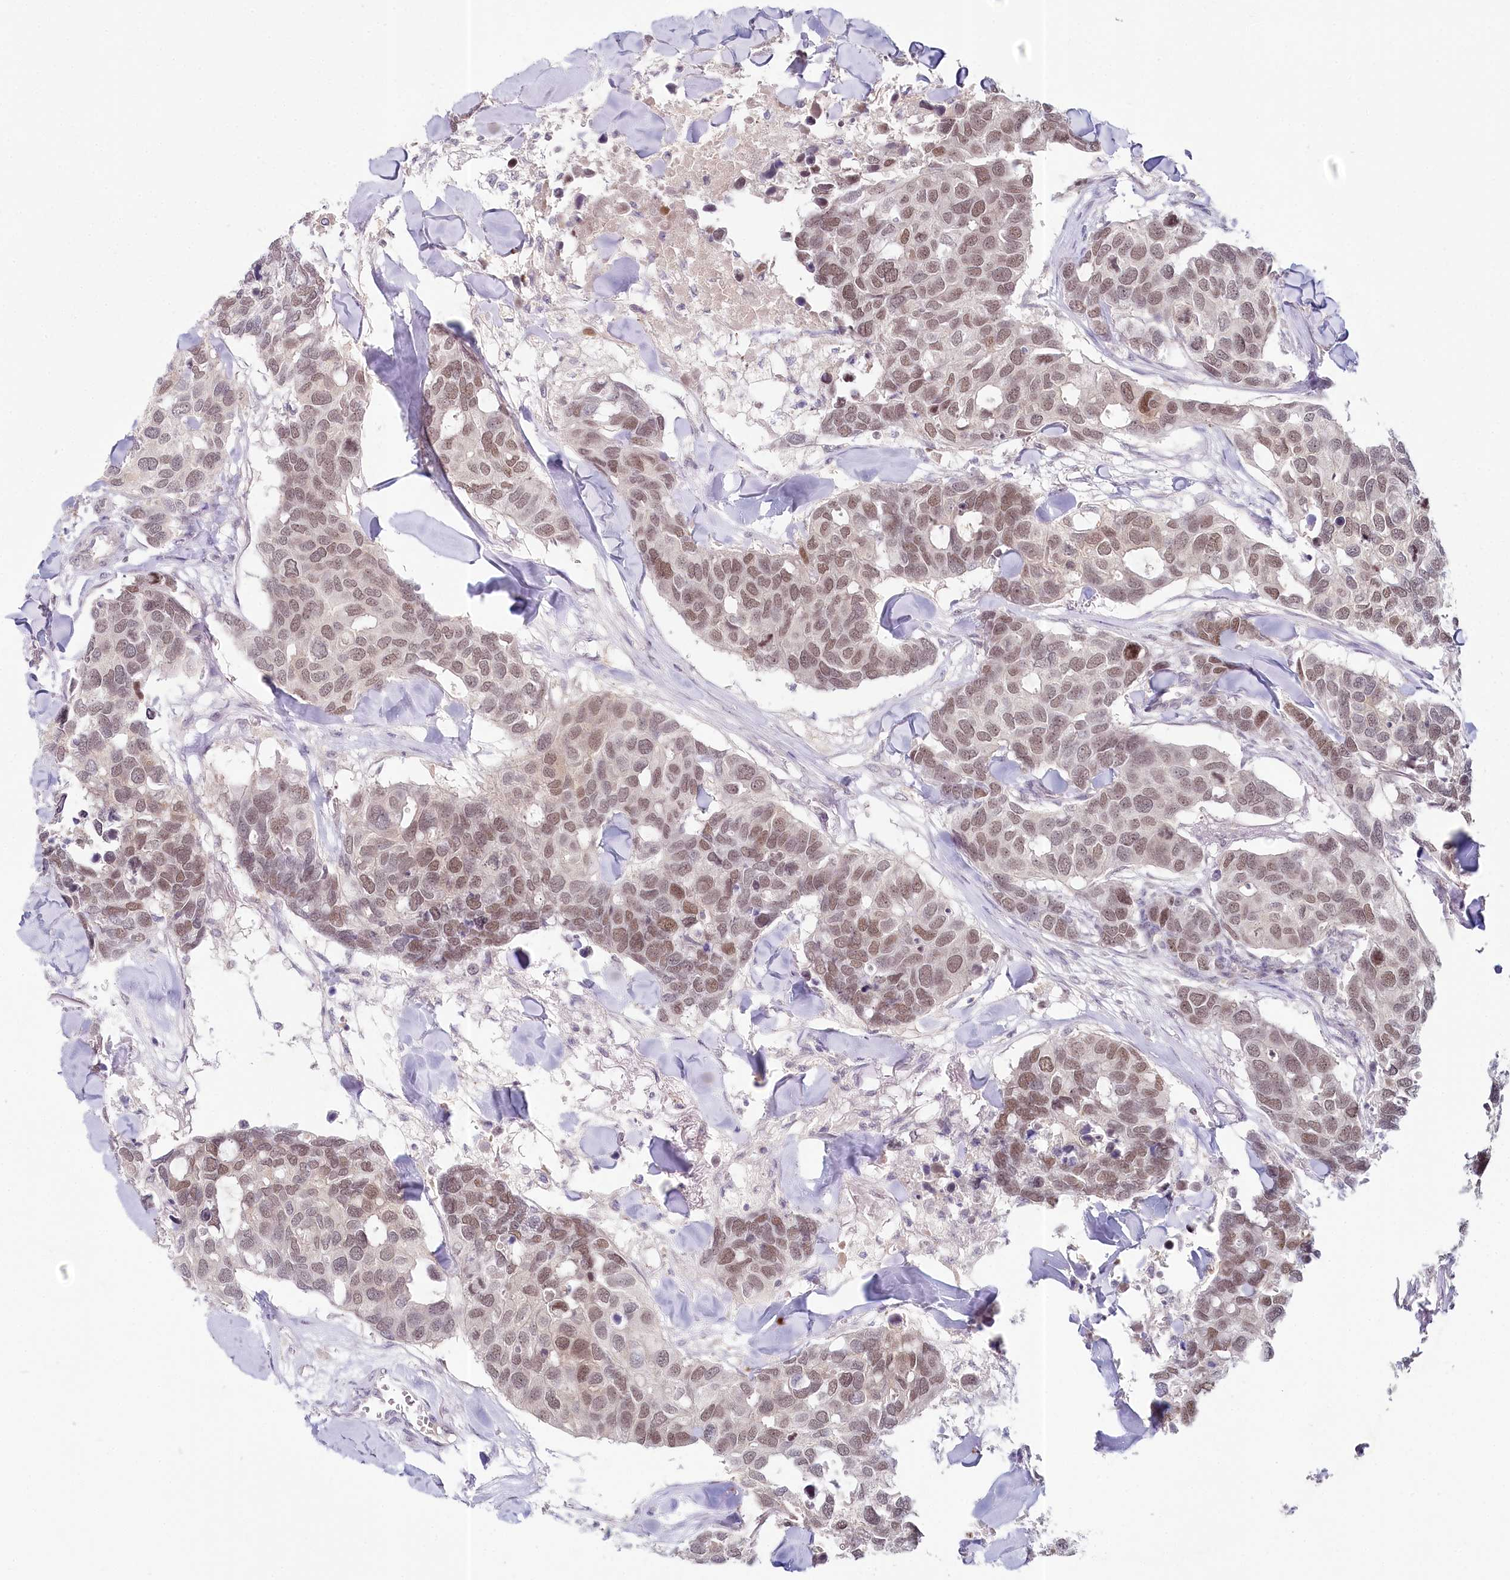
{"staining": {"intensity": "weak", "quantity": ">75%", "location": "nuclear"}, "tissue": "breast cancer", "cell_type": "Tumor cells", "image_type": "cancer", "snomed": [{"axis": "morphology", "description": "Duct carcinoma"}, {"axis": "topography", "description": "Breast"}], "caption": "The image reveals staining of breast intraductal carcinoma, revealing weak nuclear protein staining (brown color) within tumor cells.", "gene": "AMTN", "patient": {"sex": "female", "age": 83}}